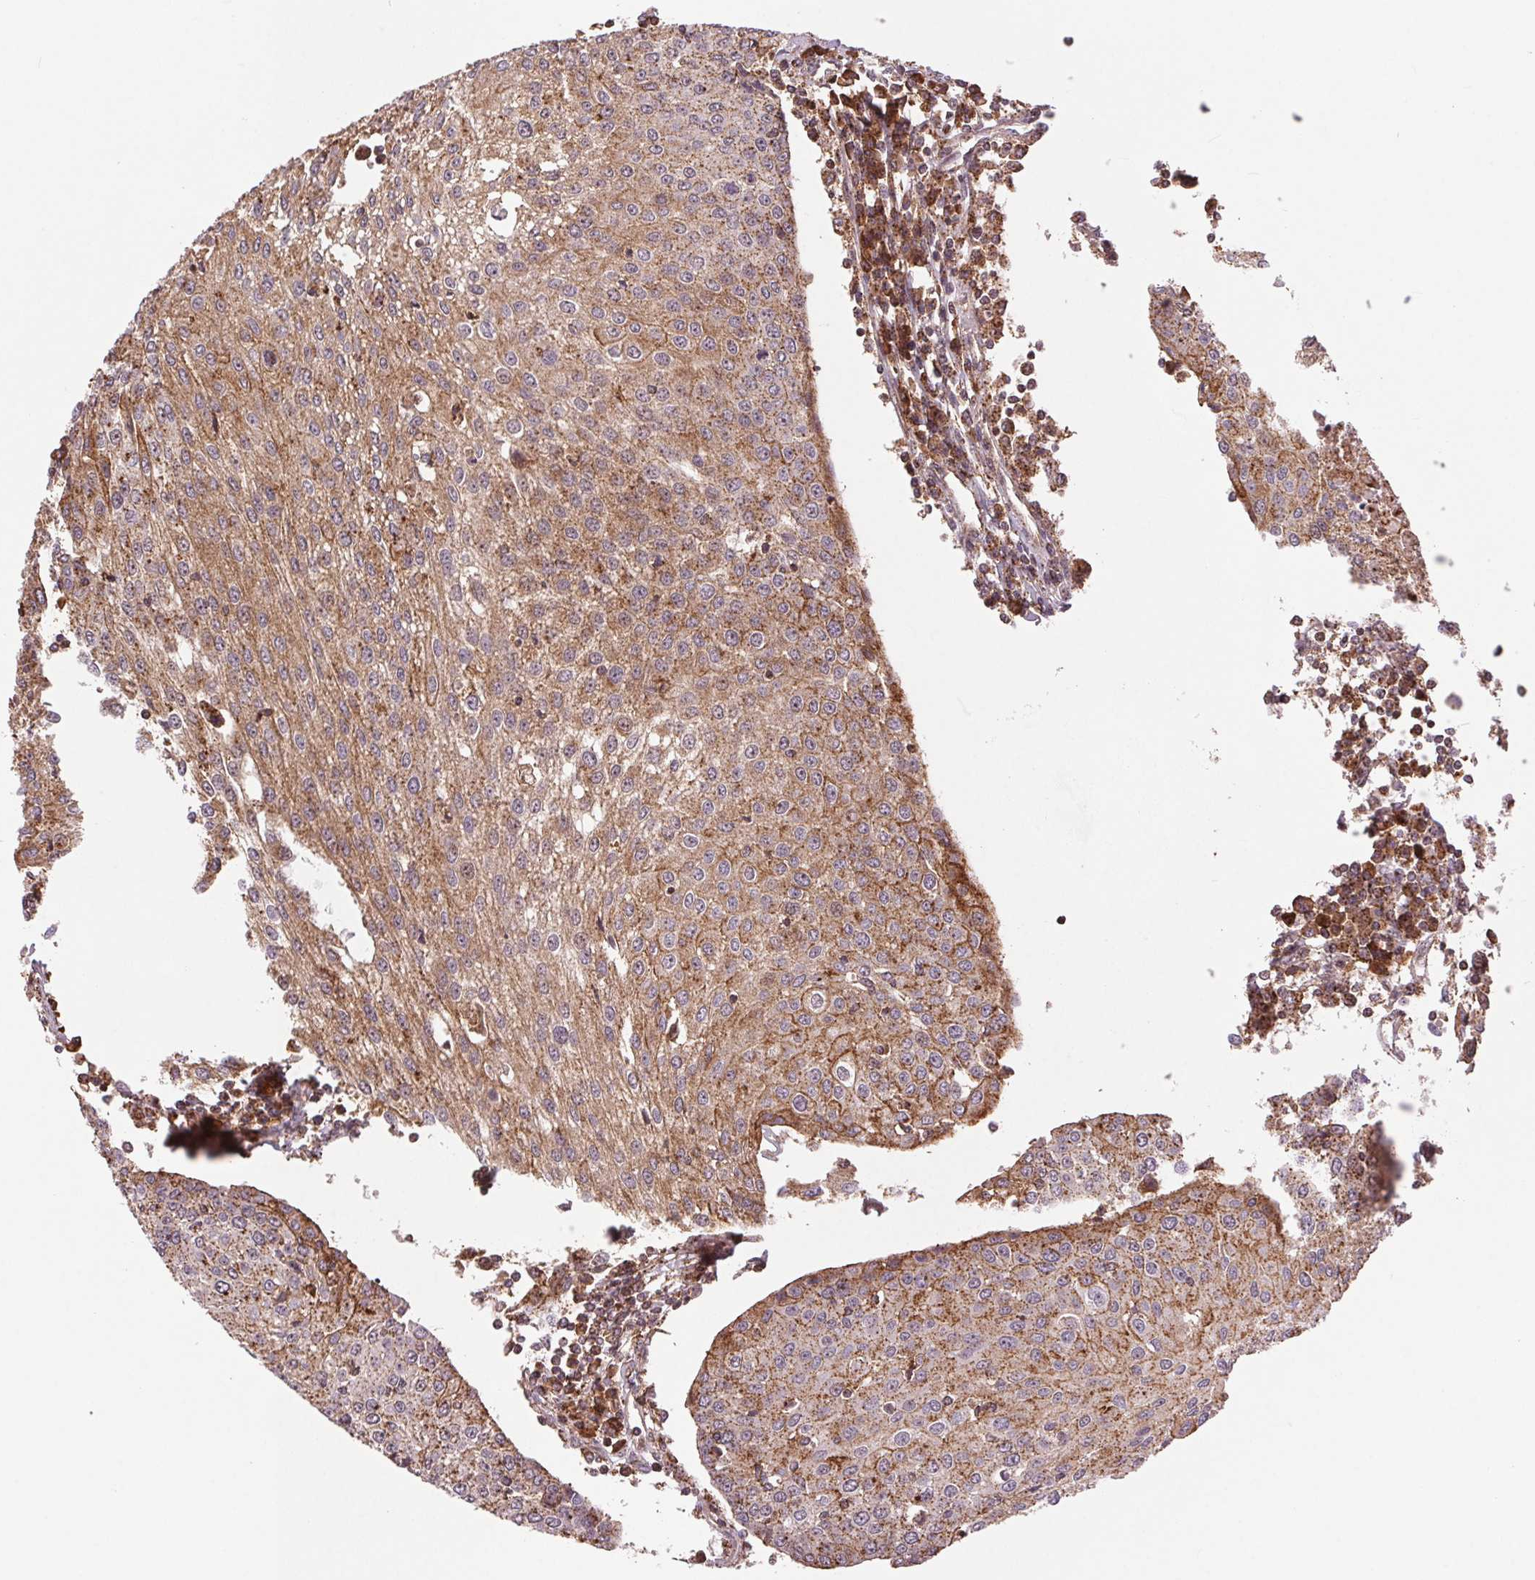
{"staining": {"intensity": "moderate", "quantity": ">75%", "location": "cytoplasmic/membranous"}, "tissue": "urothelial cancer", "cell_type": "Tumor cells", "image_type": "cancer", "snomed": [{"axis": "morphology", "description": "Urothelial carcinoma, High grade"}, {"axis": "topography", "description": "Urinary bladder"}], "caption": "Urothelial cancer was stained to show a protein in brown. There is medium levels of moderate cytoplasmic/membranous positivity in approximately >75% of tumor cells.", "gene": "CHMP4B", "patient": {"sex": "female", "age": 85}}